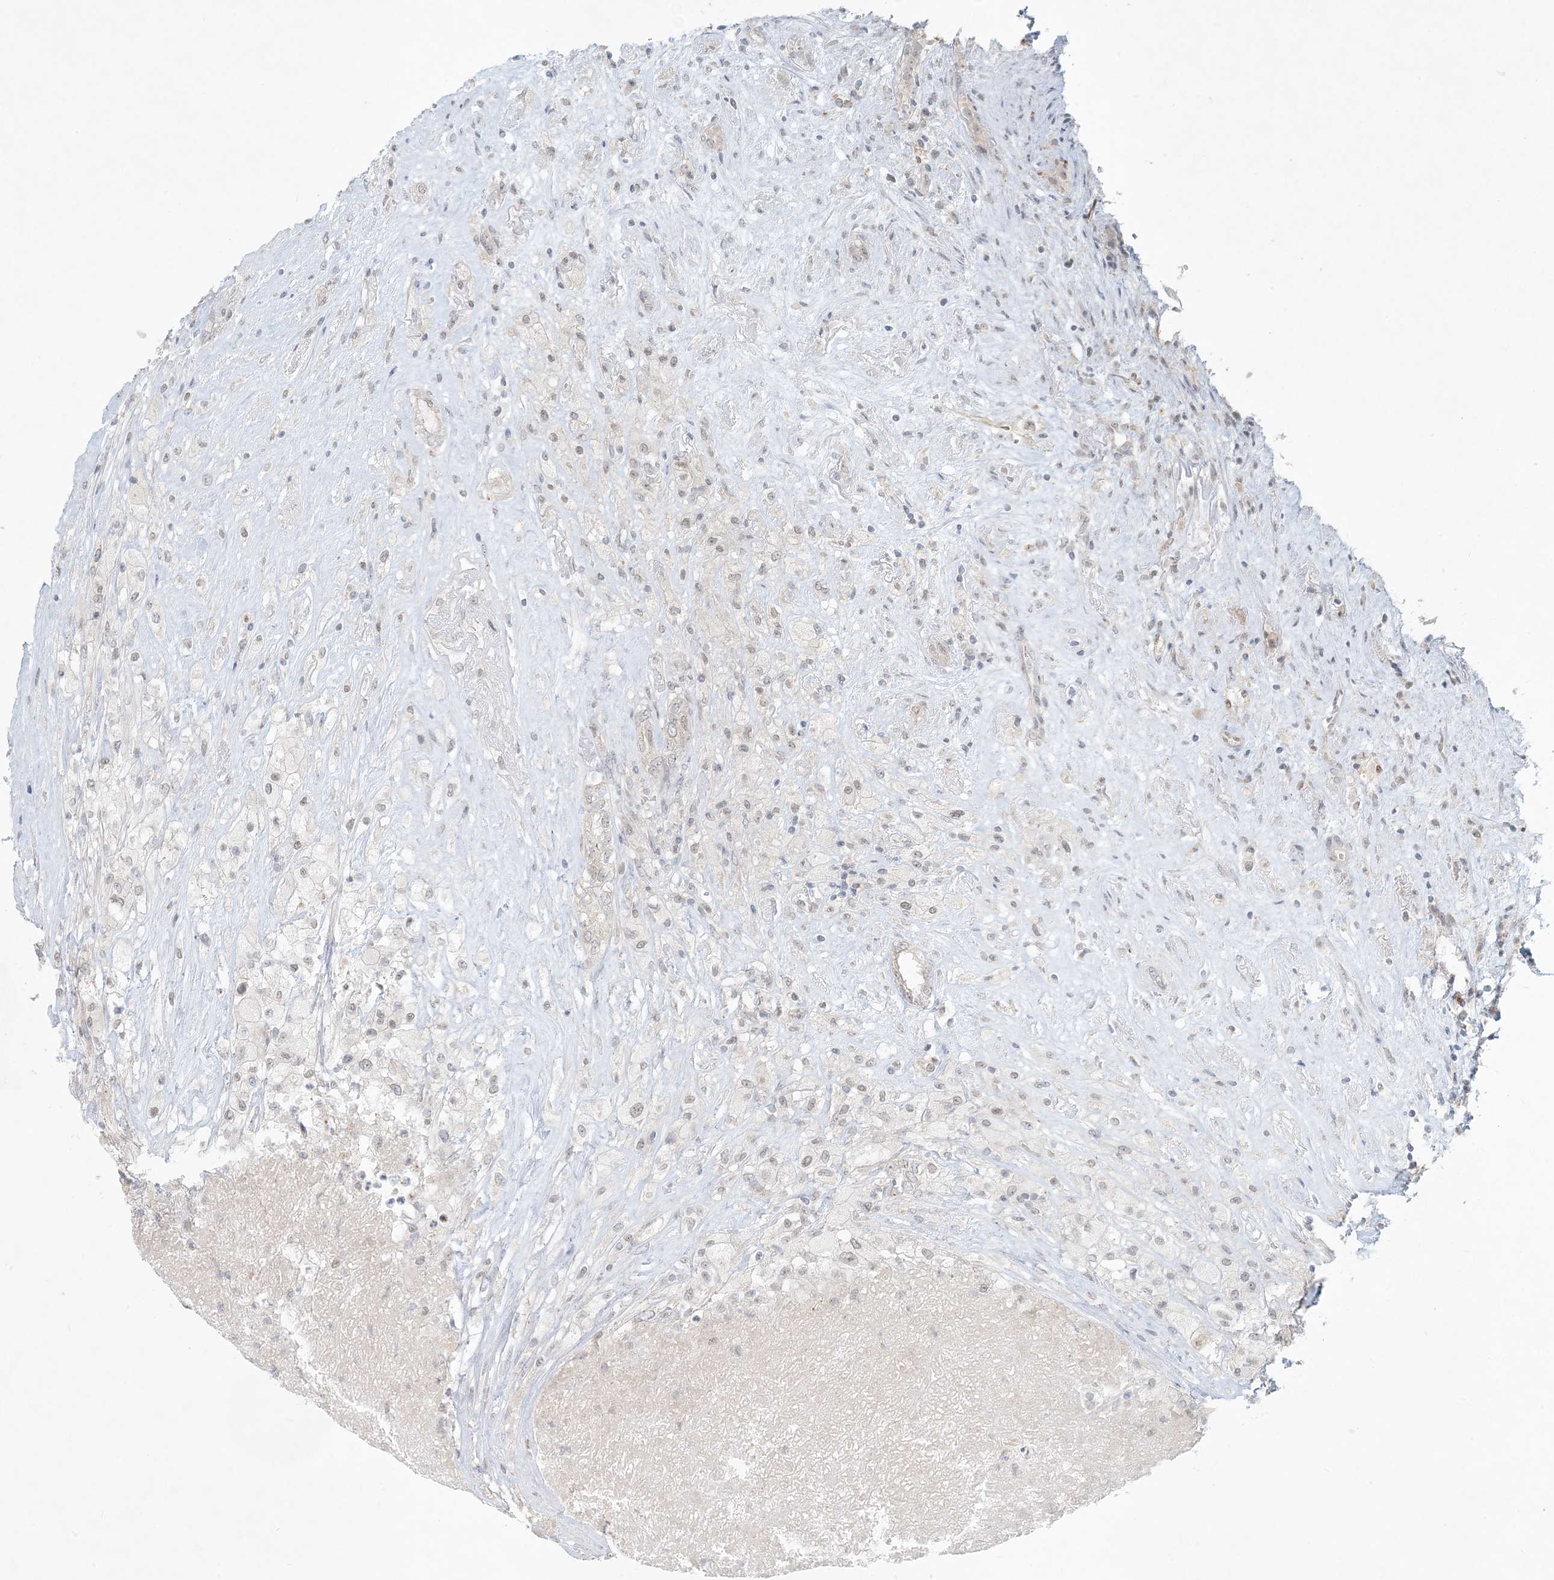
{"staining": {"intensity": "weak", "quantity": "<25%", "location": "cytoplasmic/membranous"}, "tissue": "renal cancer", "cell_type": "Tumor cells", "image_type": "cancer", "snomed": [{"axis": "morphology", "description": "Adenocarcinoma, NOS"}, {"axis": "topography", "description": "Kidney"}], "caption": "Immunohistochemistry histopathology image of neoplastic tissue: renal cancer stained with DAB (3,3'-diaminobenzidine) exhibits no significant protein staining in tumor cells.", "gene": "OBI1", "patient": {"sex": "female", "age": 54}}